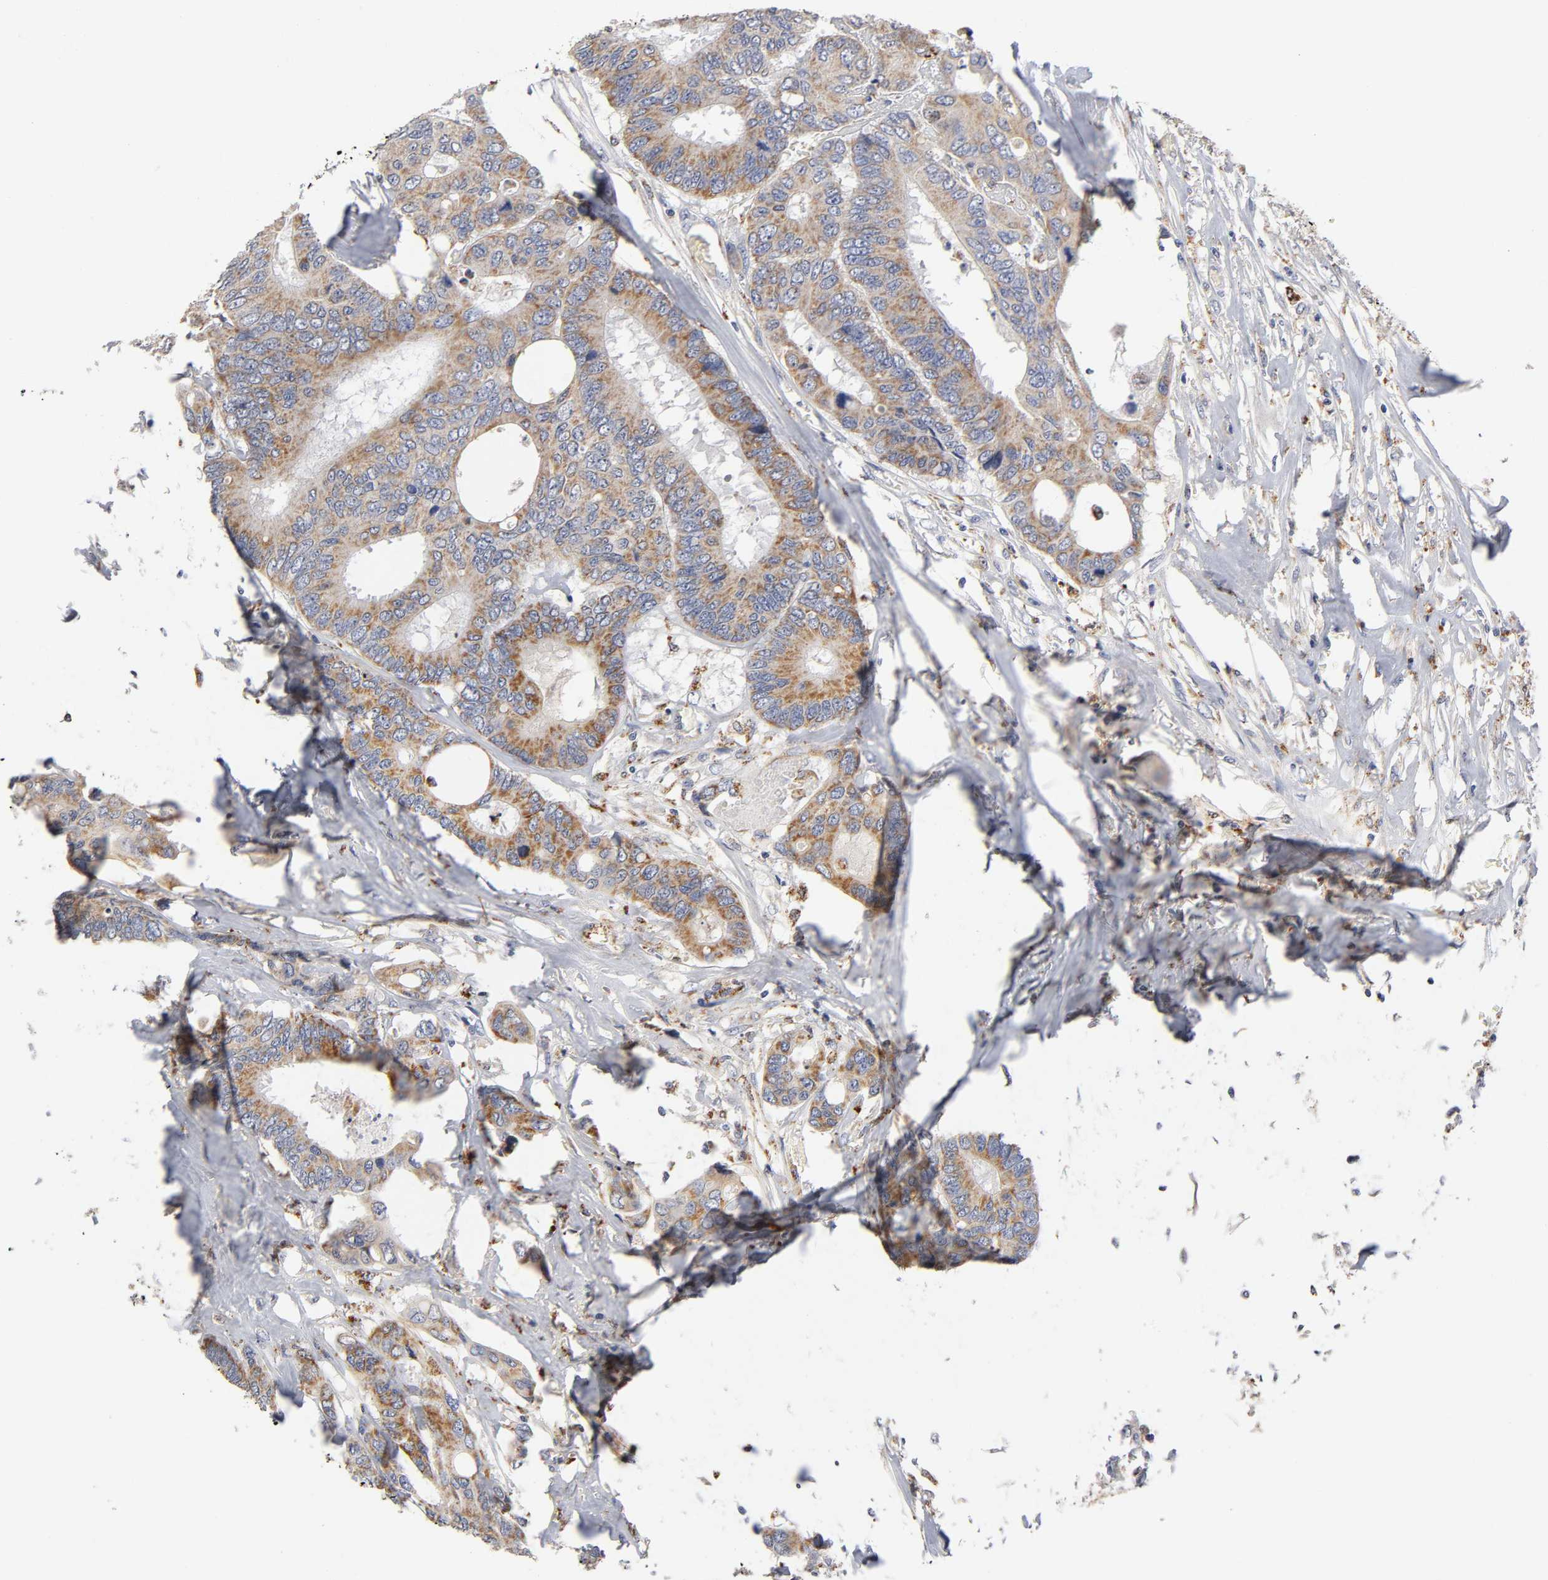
{"staining": {"intensity": "moderate", "quantity": ">75%", "location": "cytoplasmic/membranous"}, "tissue": "colorectal cancer", "cell_type": "Tumor cells", "image_type": "cancer", "snomed": [{"axis": "morphology", "description": "Adenocarcinoma, NOS"}, {"axis": "topography", "description": "Rectum"}], "caption": "A photomicrograph of human colorectal adenocarcinoma stained for a protein reveals moderate cytoplasmic/membranous brown staining in tumor cells.", "gene": "ISG15", "patient": {"sex": "male", "age": 55}}